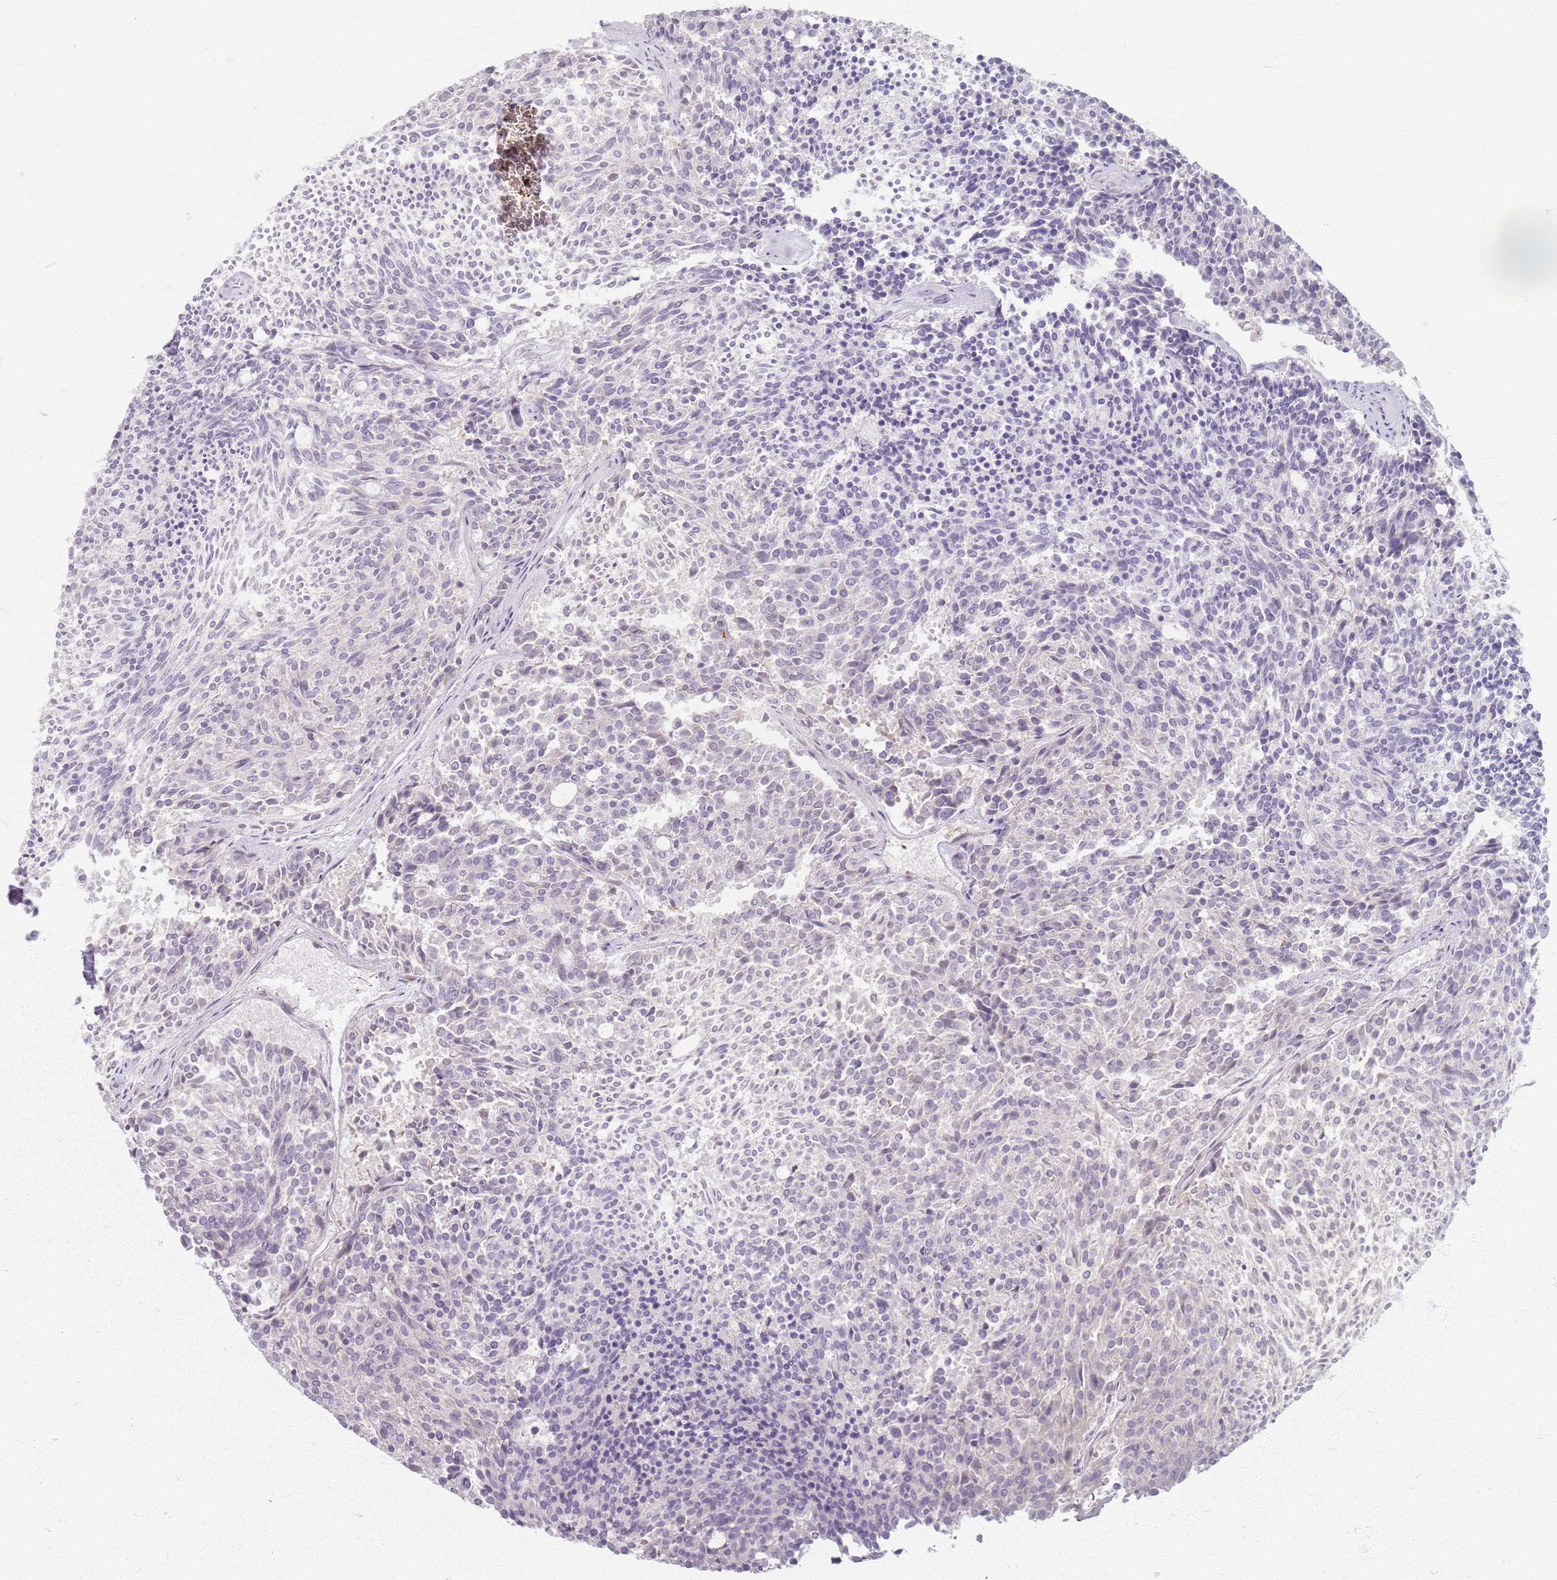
{"staining": {"intensity": "negative", "quantity": "none", "location": "none"}, "tissue": "carcinoid", "cell_type": "Tumor cells", "image_type": "cancer", "snomed": [{"axis": "morphology", "description": "Carcinoid, malignant, NOS"}, {"axis": "topography", "description": "Pancreas"}], "caption": "This micrograph is of malignant carcinoid stained with immunohistochemistry (IHC) to label a protein in brown with the nuclei are counter-stained blue. There is no positivity in tumor cells.", "gene": "CRIPT", "patient": {"sex": "female", "age": 54}}